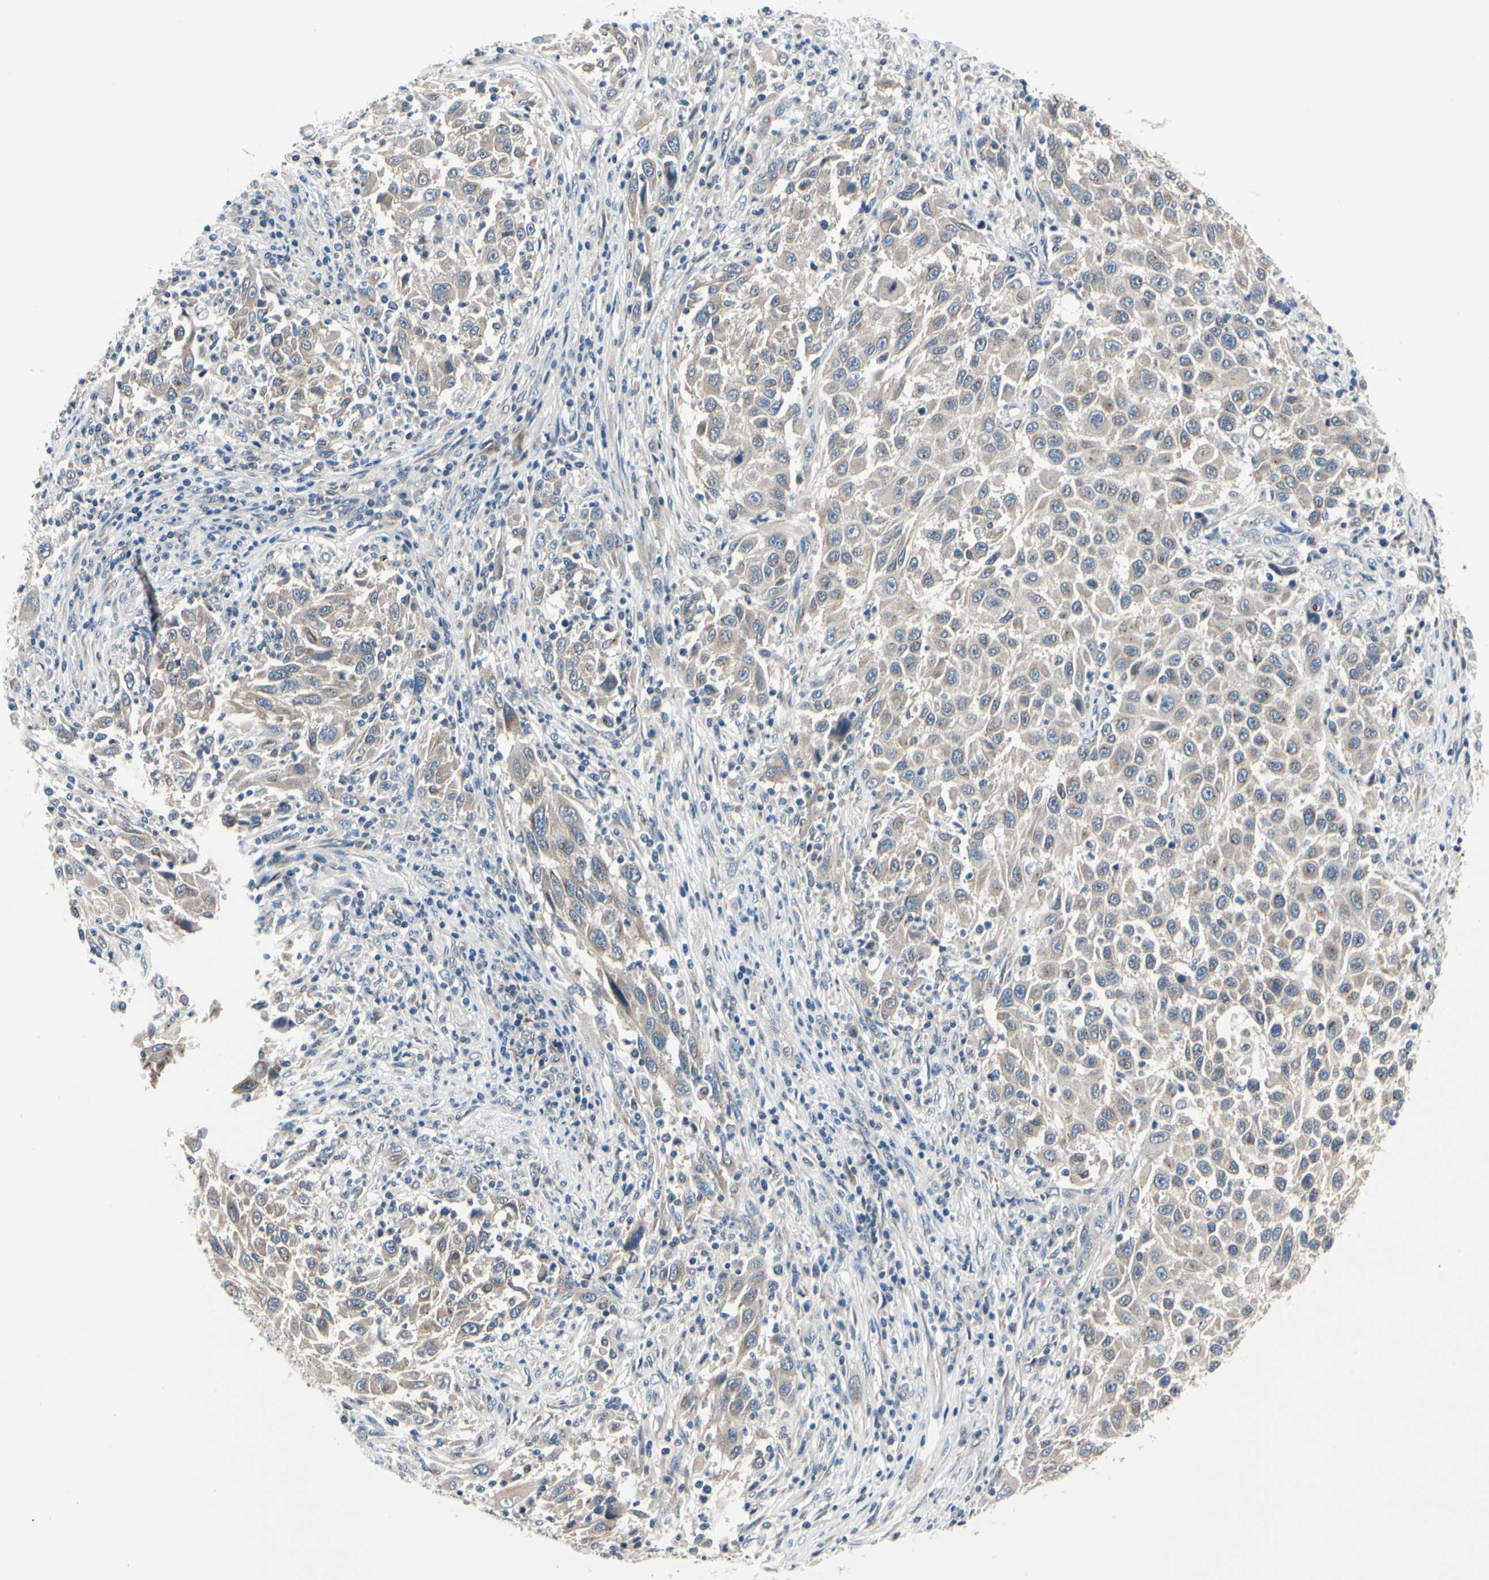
{"staining": {"intensity": "weak", "quantity": "<25%", "location": "cytoplasmic/membranous"}, "tissue": "melanoma", "cell_type": "Tumor cells", "image_type": "cancer", "snomed": [{"axis": "morphology", "description": "Malignant melanoma, Metastatic site"}, {"axis": "topography", "description": "Lymph node"}], "caption": "Protein analysis of malignant melanoma (metastatic site) reveals no significant expression in tumor cells. The staining was performed using DAB (3,3'-diaminobenzidine) to visualize the protein expression in brown, while the nuclei were stained in blue with hematoxylin (Magnification: 20x).", "gene": "PRKAR2B", "patient": {"sex": "male", "age": 61}}